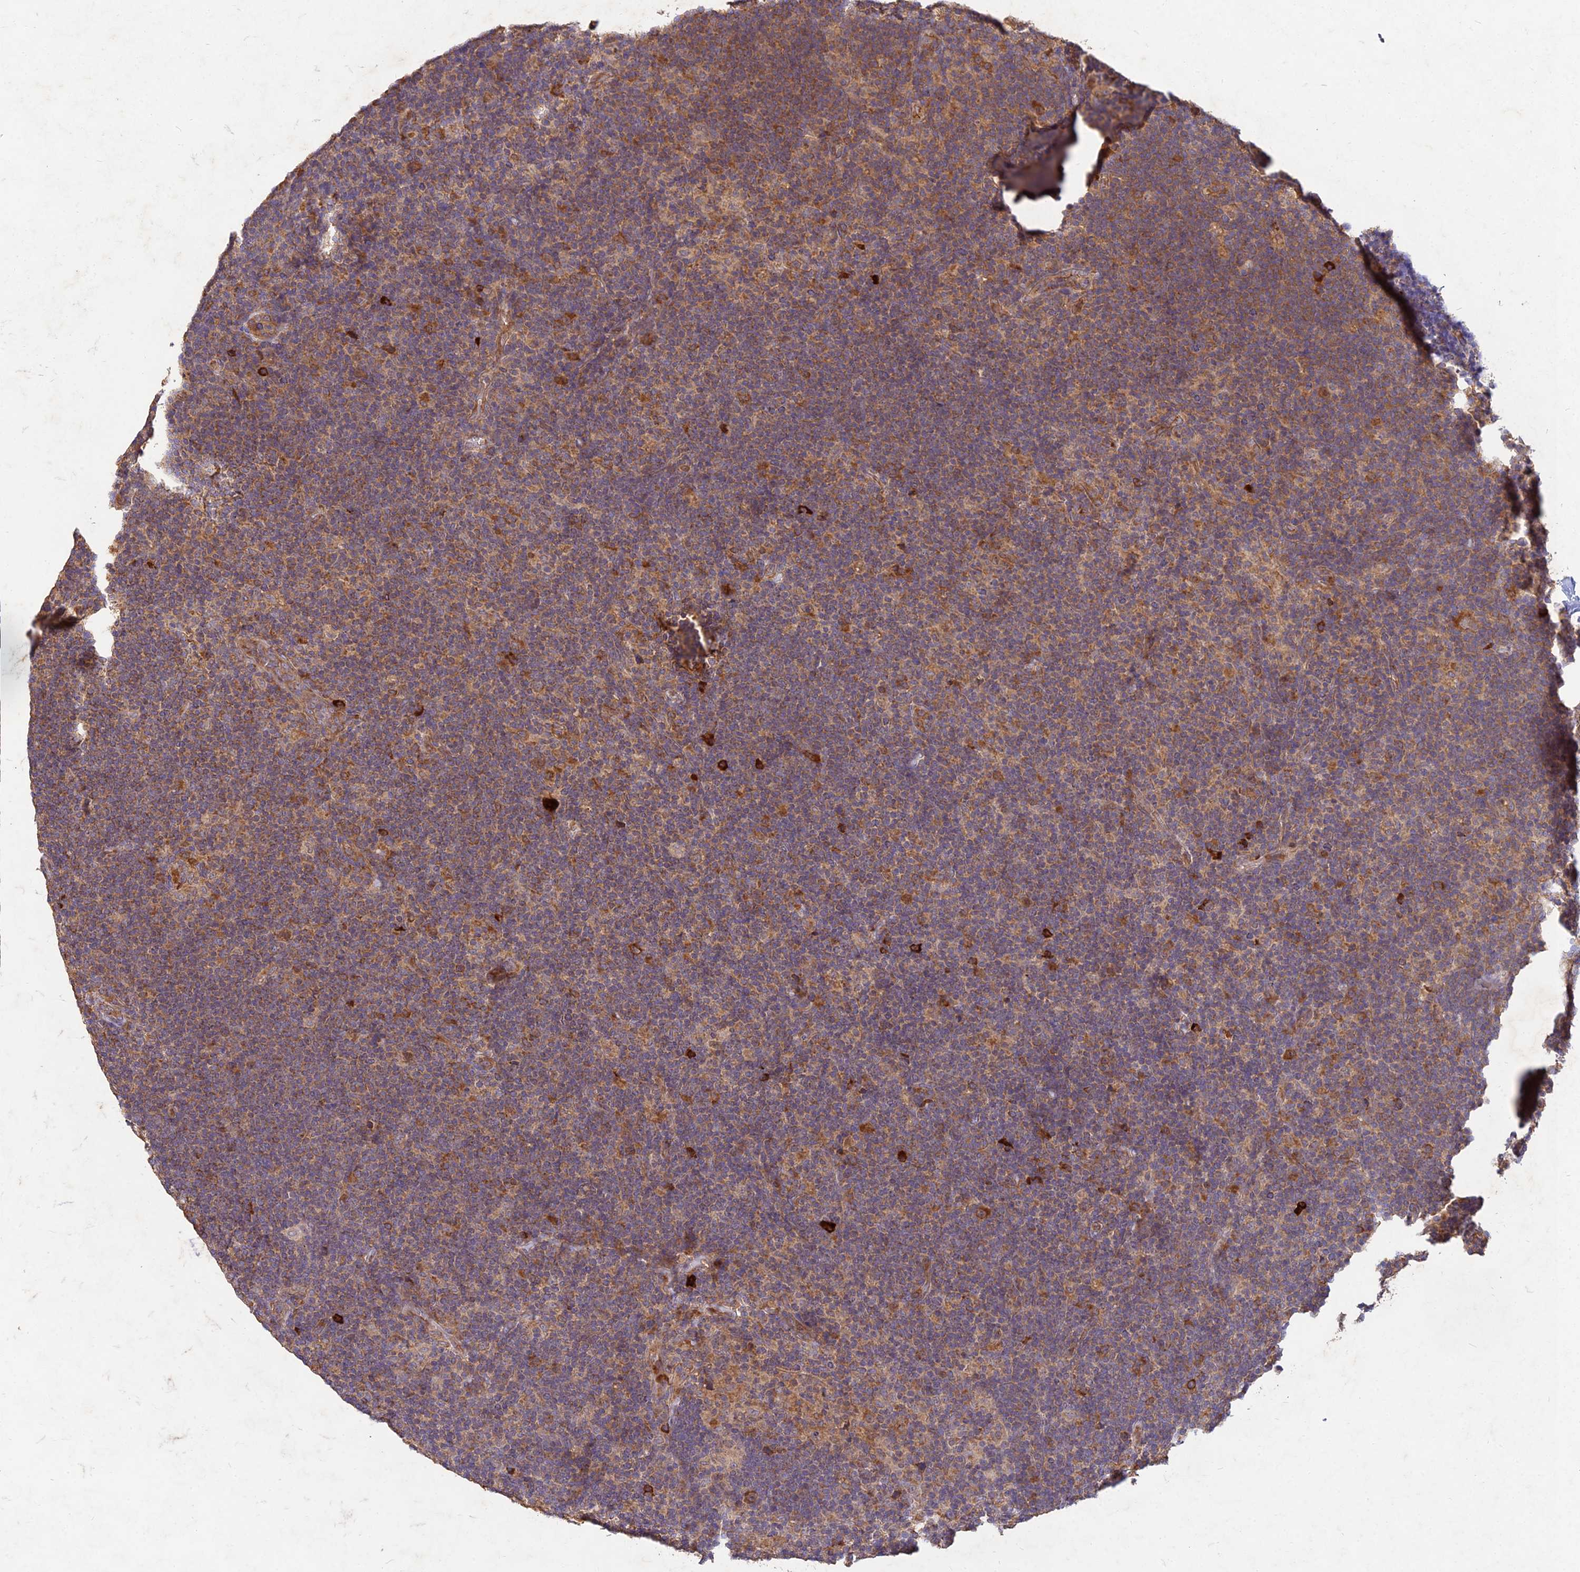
{"staining": {"intensity": "moderate", "quantity": "25%-75%", "location": "cytoplasmic/membranous"}, "tissue": "lymphoma", "cell_type": "Tumor cells", "image_type": "cancer", "snomed": [{"axis": "morphology", "description": "Hodgkin's disease, NOS"}, {"axis": "topography", "description": "Lymph node"}], "caption": "About 25%-75% of tumor cells in human Hodgkin's disease display moderate cytoplasmic/membranous protein expression as visualized by brown immunohistochemical staining.", "gene": "NXNL2", "patient": {"sex": "female", "age": 57}}